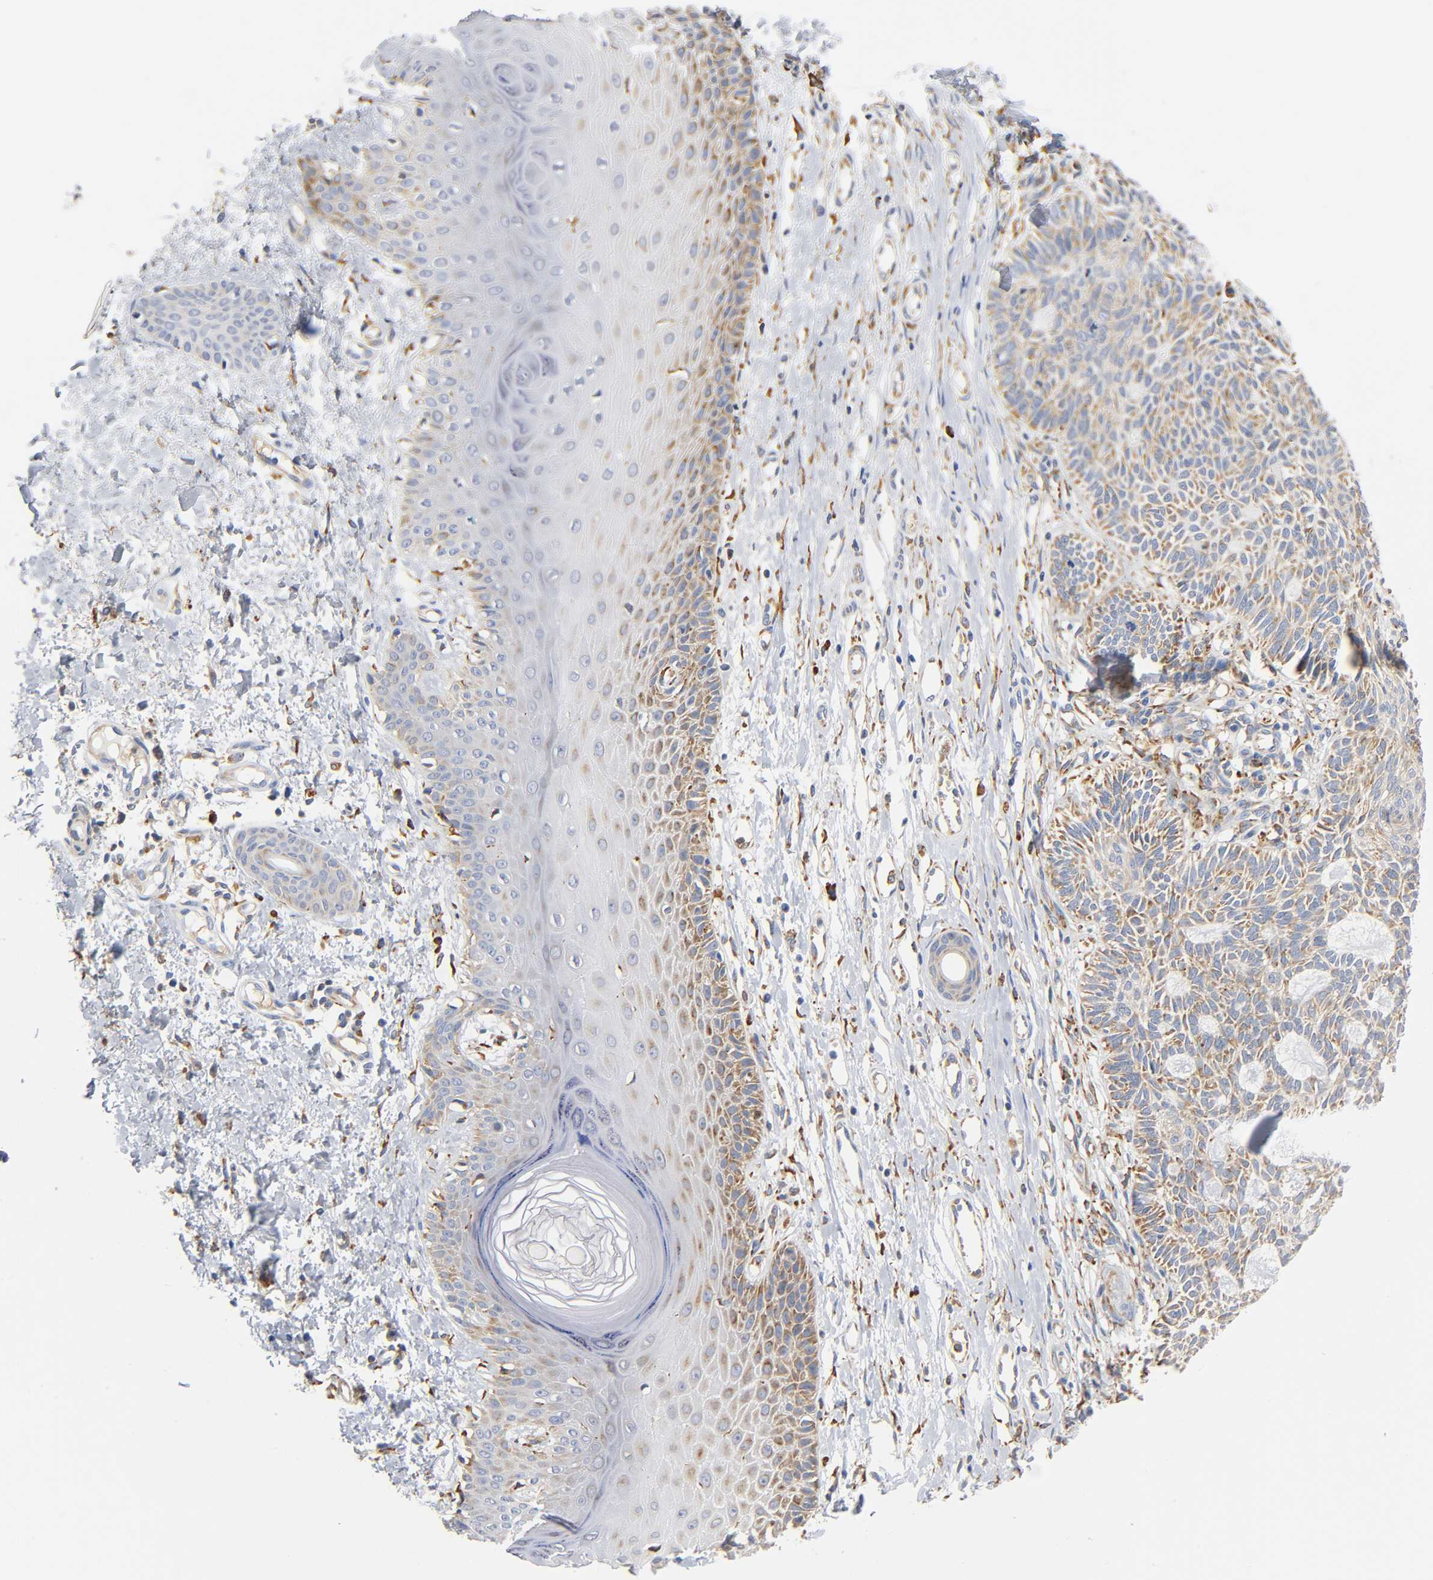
{"staining": {"intensity": "moderate", "quantity": "25%-75%", "location": "cytoplasmic/membranous"}, "tissue": "skin cancer", "cell_type": "Tumor cells", "image_type": "cancer", "snomed": [{"axis": "morphology", "description": "Basal cell carcinoma"}, {"axis": "topography", "description": "Skin"}], "caption": "This image demonstrates immunohistochemistry (IHC) staining of human skin cancer, with medium moderate cytoplasmic/membranous staining in about 25%-75% of tumor cells.", "gene": "UCKL1", "patient": {"sex": "male", "age": 67}}